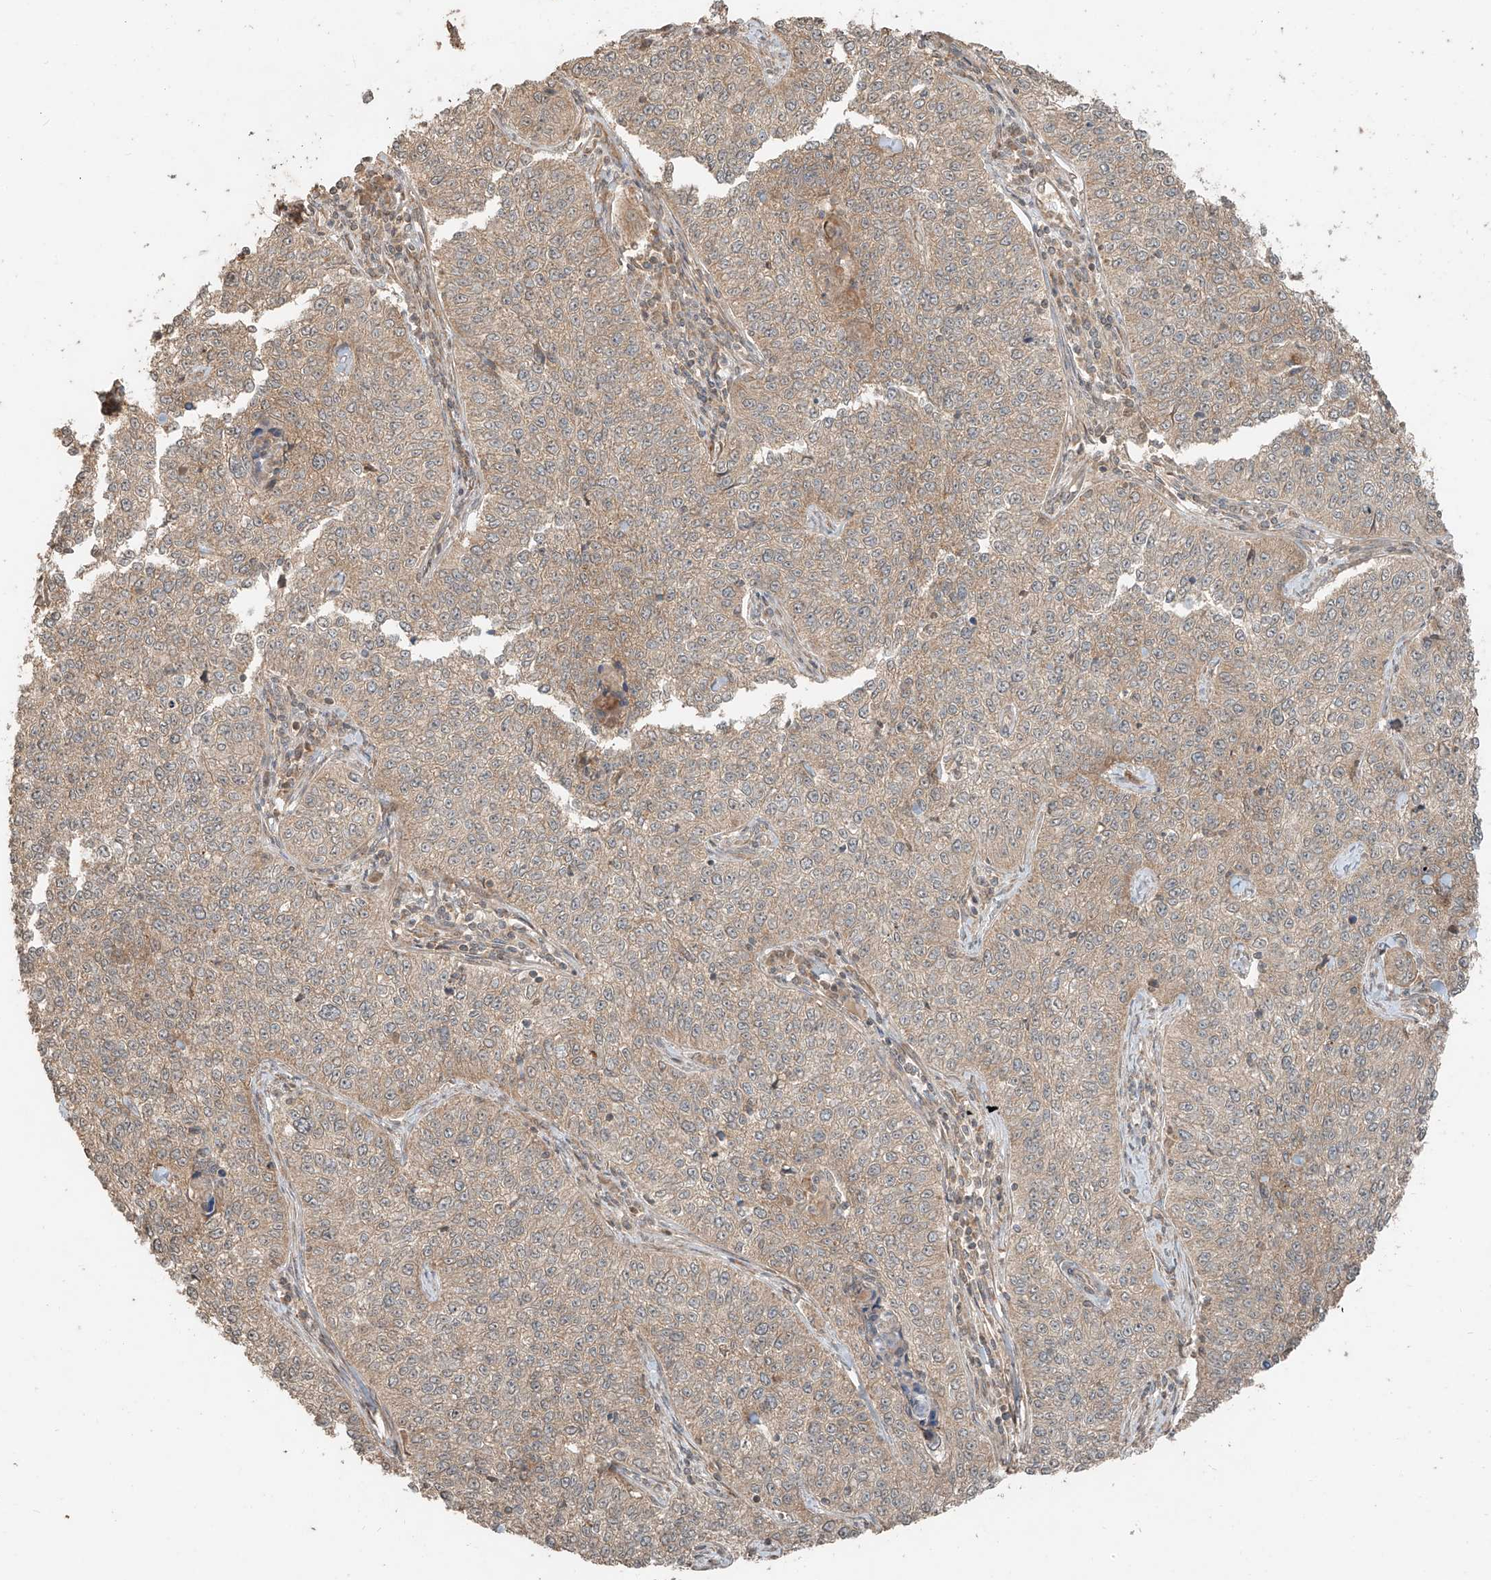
{"staining": {"intensity": "weak", "quantity": ">75%", "location": "cytoplasmic/membranous"}, "tissue": "cervical cancer", "cell_type": "Tumor cells", "image_type": "cancer", "snomed": [{"axis": "morphology", "description": "Squamous cell carcinoma, NOS"}, {"axis": "topography", "description": "Cervix"}], "caption": "Squamous cell carcinoma (cervical) stained with a brown dye displays weak cytoplasmic/membranous positive staining in approximately >75% of tumor cells.", "gene": "ANKZF1", "patient": {"sex": "female", "age": 35}}